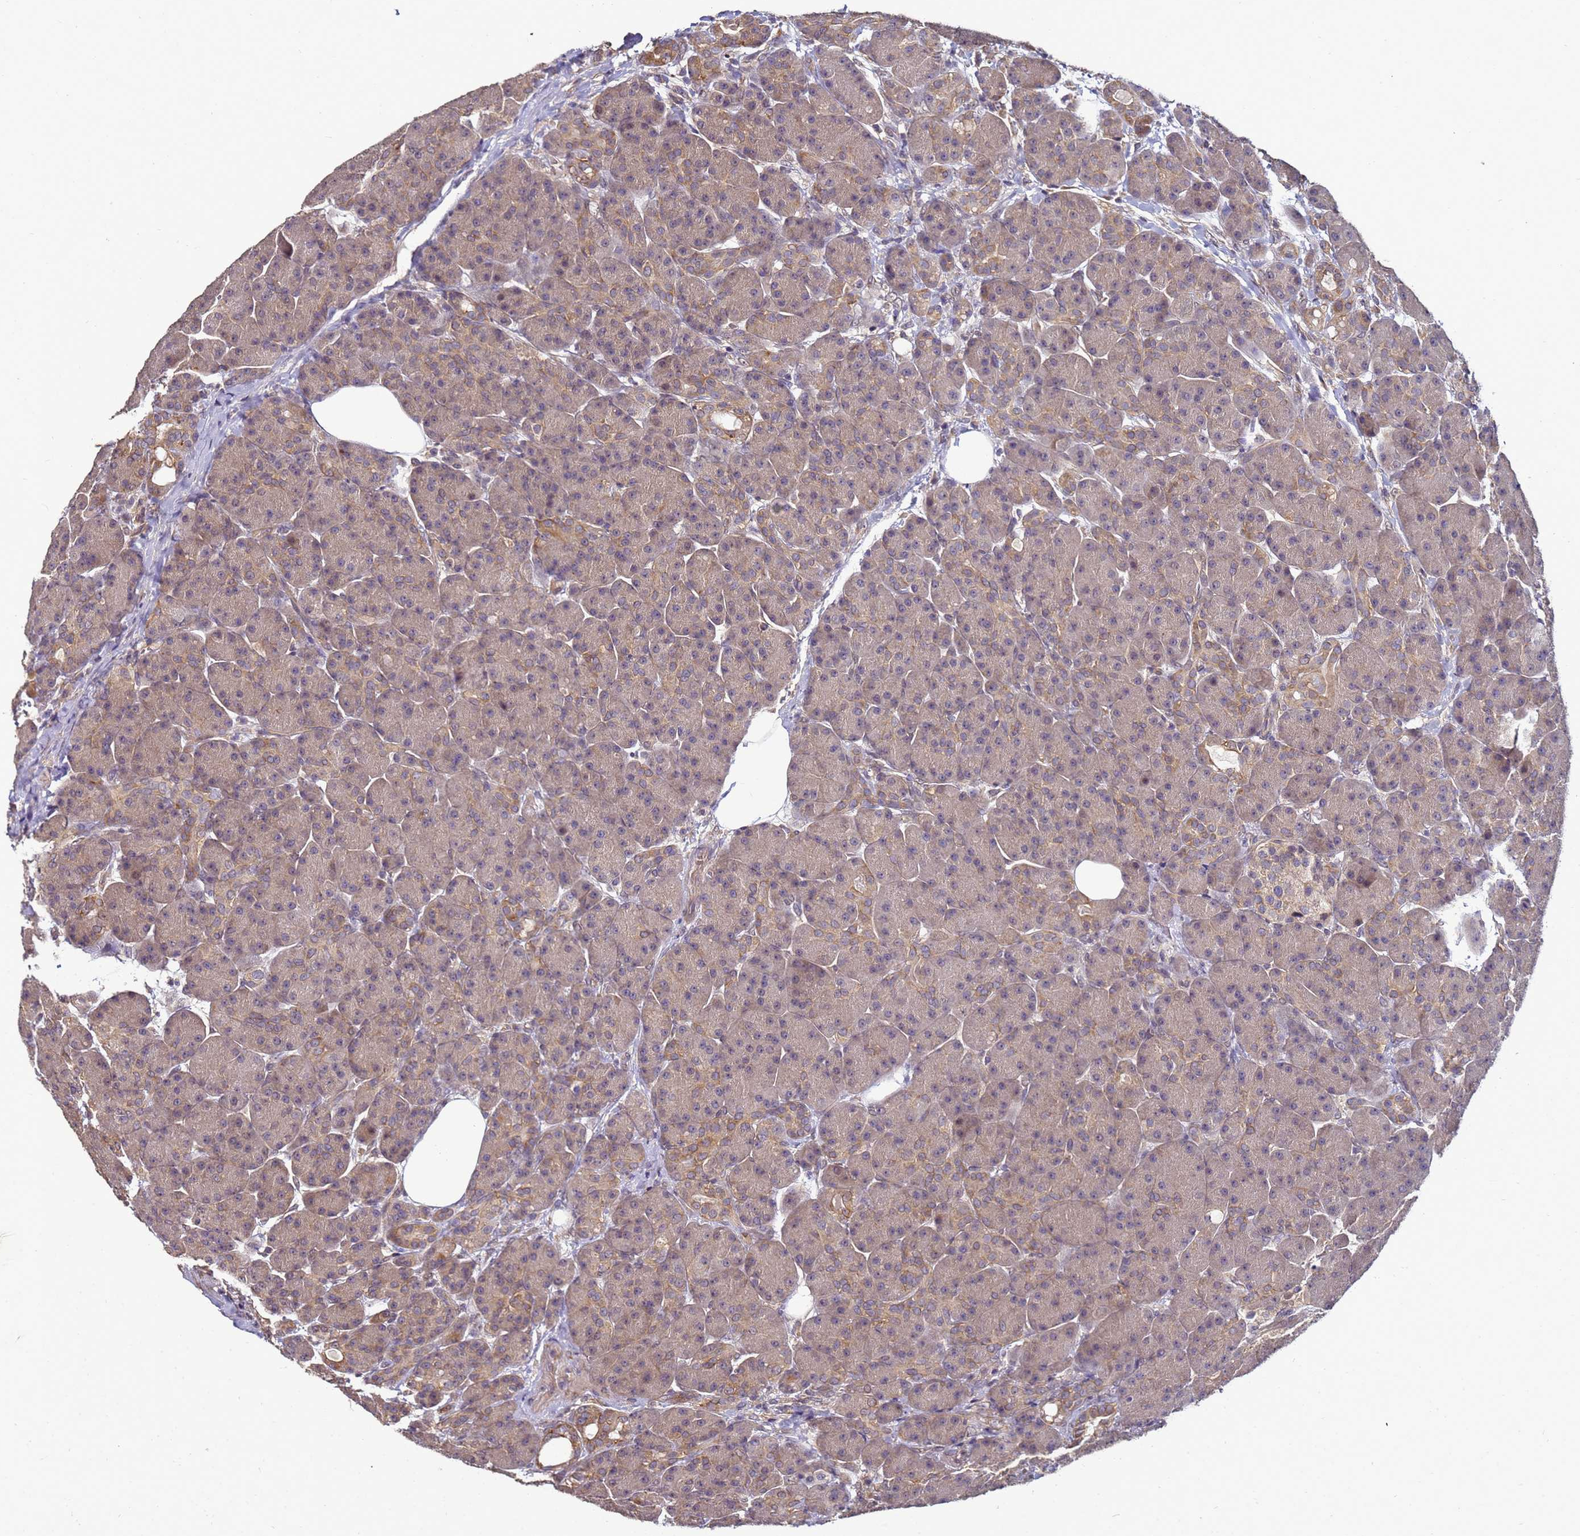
{"staining": {"intensity": "weak", "quantity": ">75%", "location": "cytoplasmic/membranous"}, "tissue": "pancreas", "cell_type": "Exocrine glandular cells", "image_type": "normal", "snomed": [{"axis": "morphology", "description": "Normal tissue, NOS"}, {"axis": "topography", "description": "Pancreas"}], "caption": "DAB (3,3'-diaminobenzidine) immunohistochemical staining of benign pancreas demonstrates weak cytoplasmic/membranous protein expression in about >75% of exocrine glandular cells. The staining was performed using DAB to visualize the protein expression in brown, while the nuclei were stained in blue with hematoxylin (Magnification: 20x).", "gene": "ANKRD17", "patient": {"sex": "male", "age": 63}}